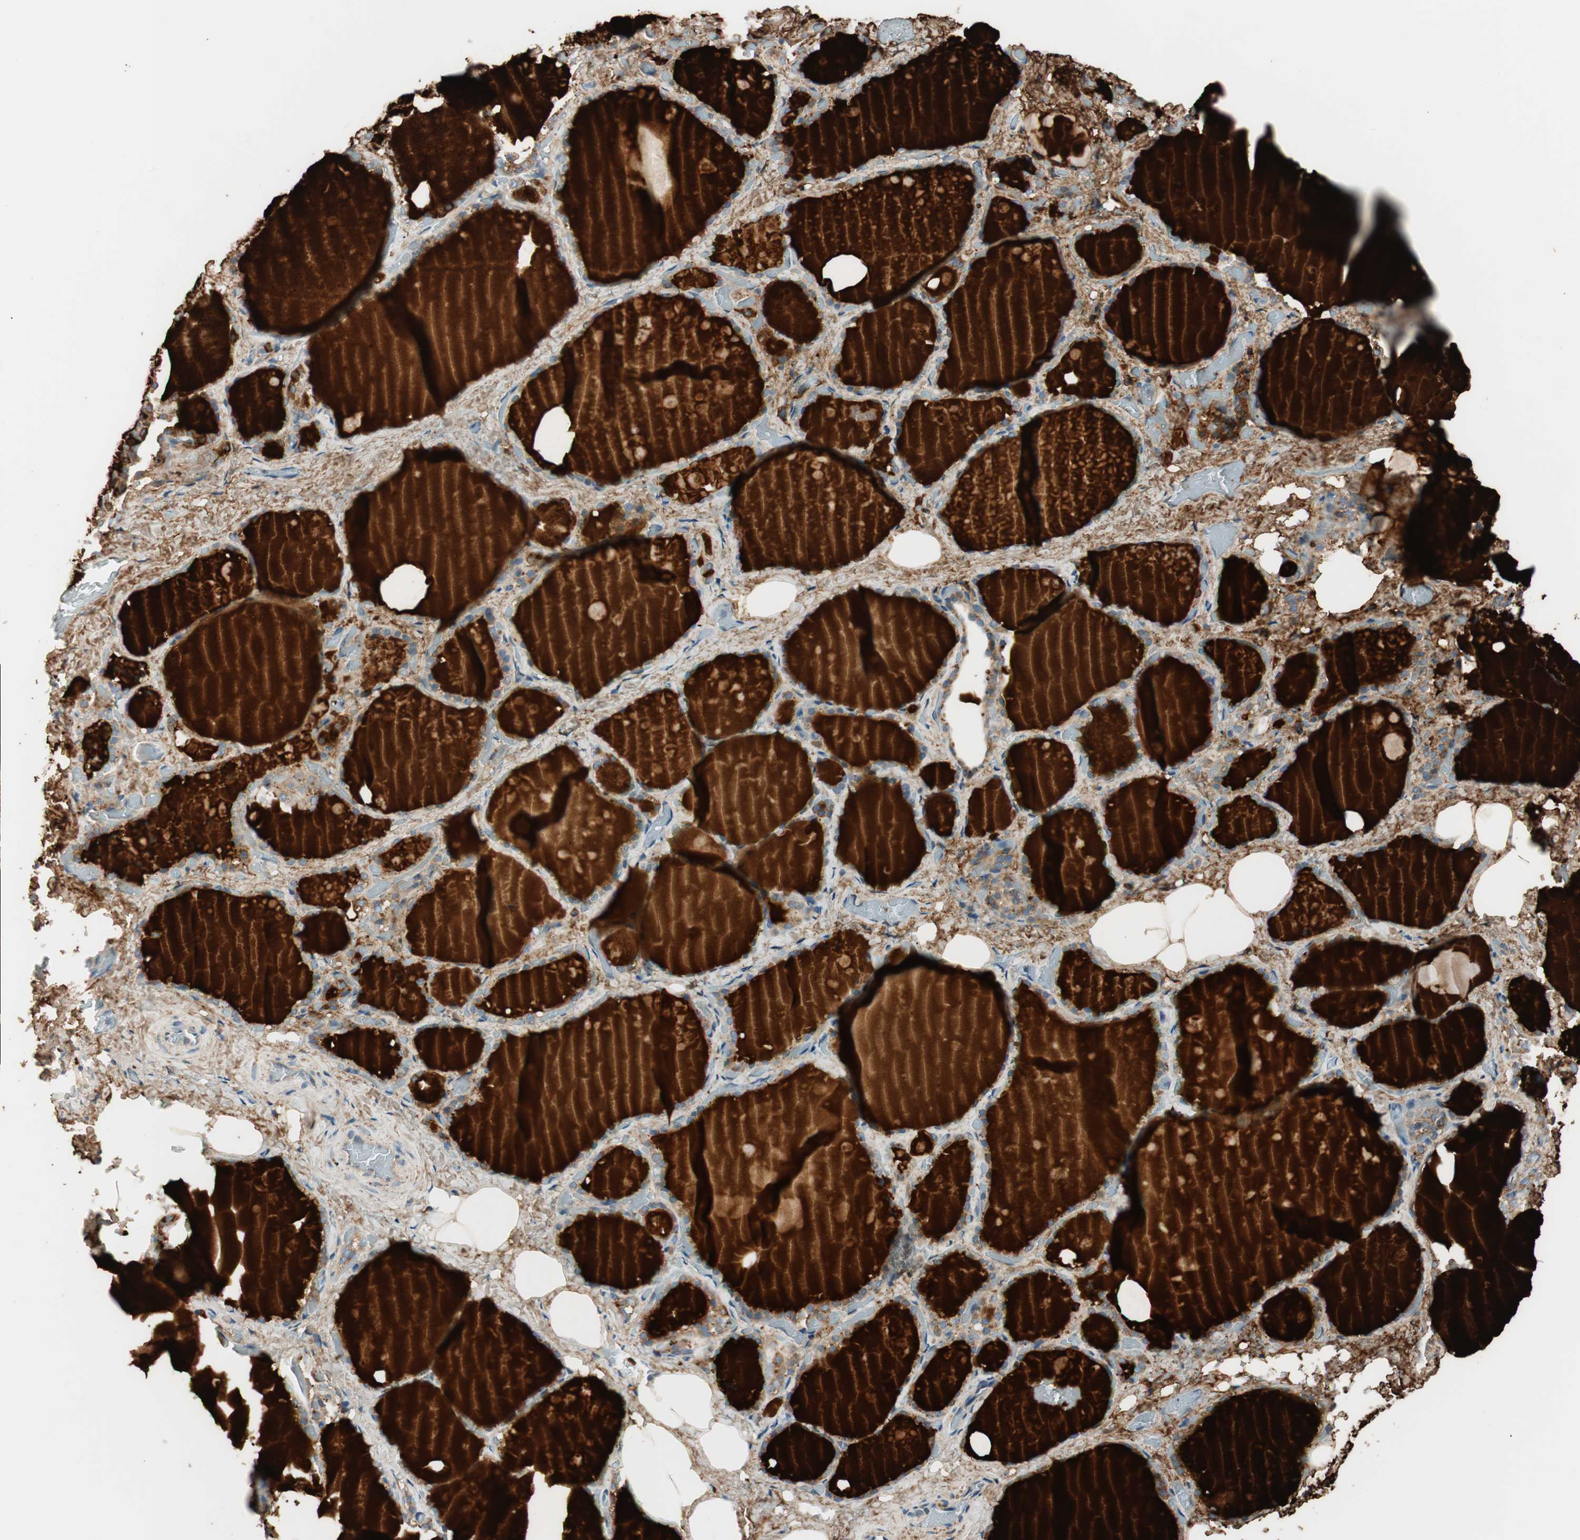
{"staining": {"intensity": "strong", "quantity": ">75%", "location": "cytoplasmic/membranous"}, "tissue": "thyroid gland", "cell_type": "Glandular cells", "image_type": "normal", "snomed": [{"axis": "morphology", "description": "Normal tissue, NOS"}, {"axis": "topography", "description": "Thyroid gland"}], "caption": "DAB immunohistochemical staining of benign thyroid gland exhibits strong cytoplasmic/membranous protein expression in about >75% of glandular cells.", "gene": "CC2D1A", "patient": {"sex": "male", "age": 61}}